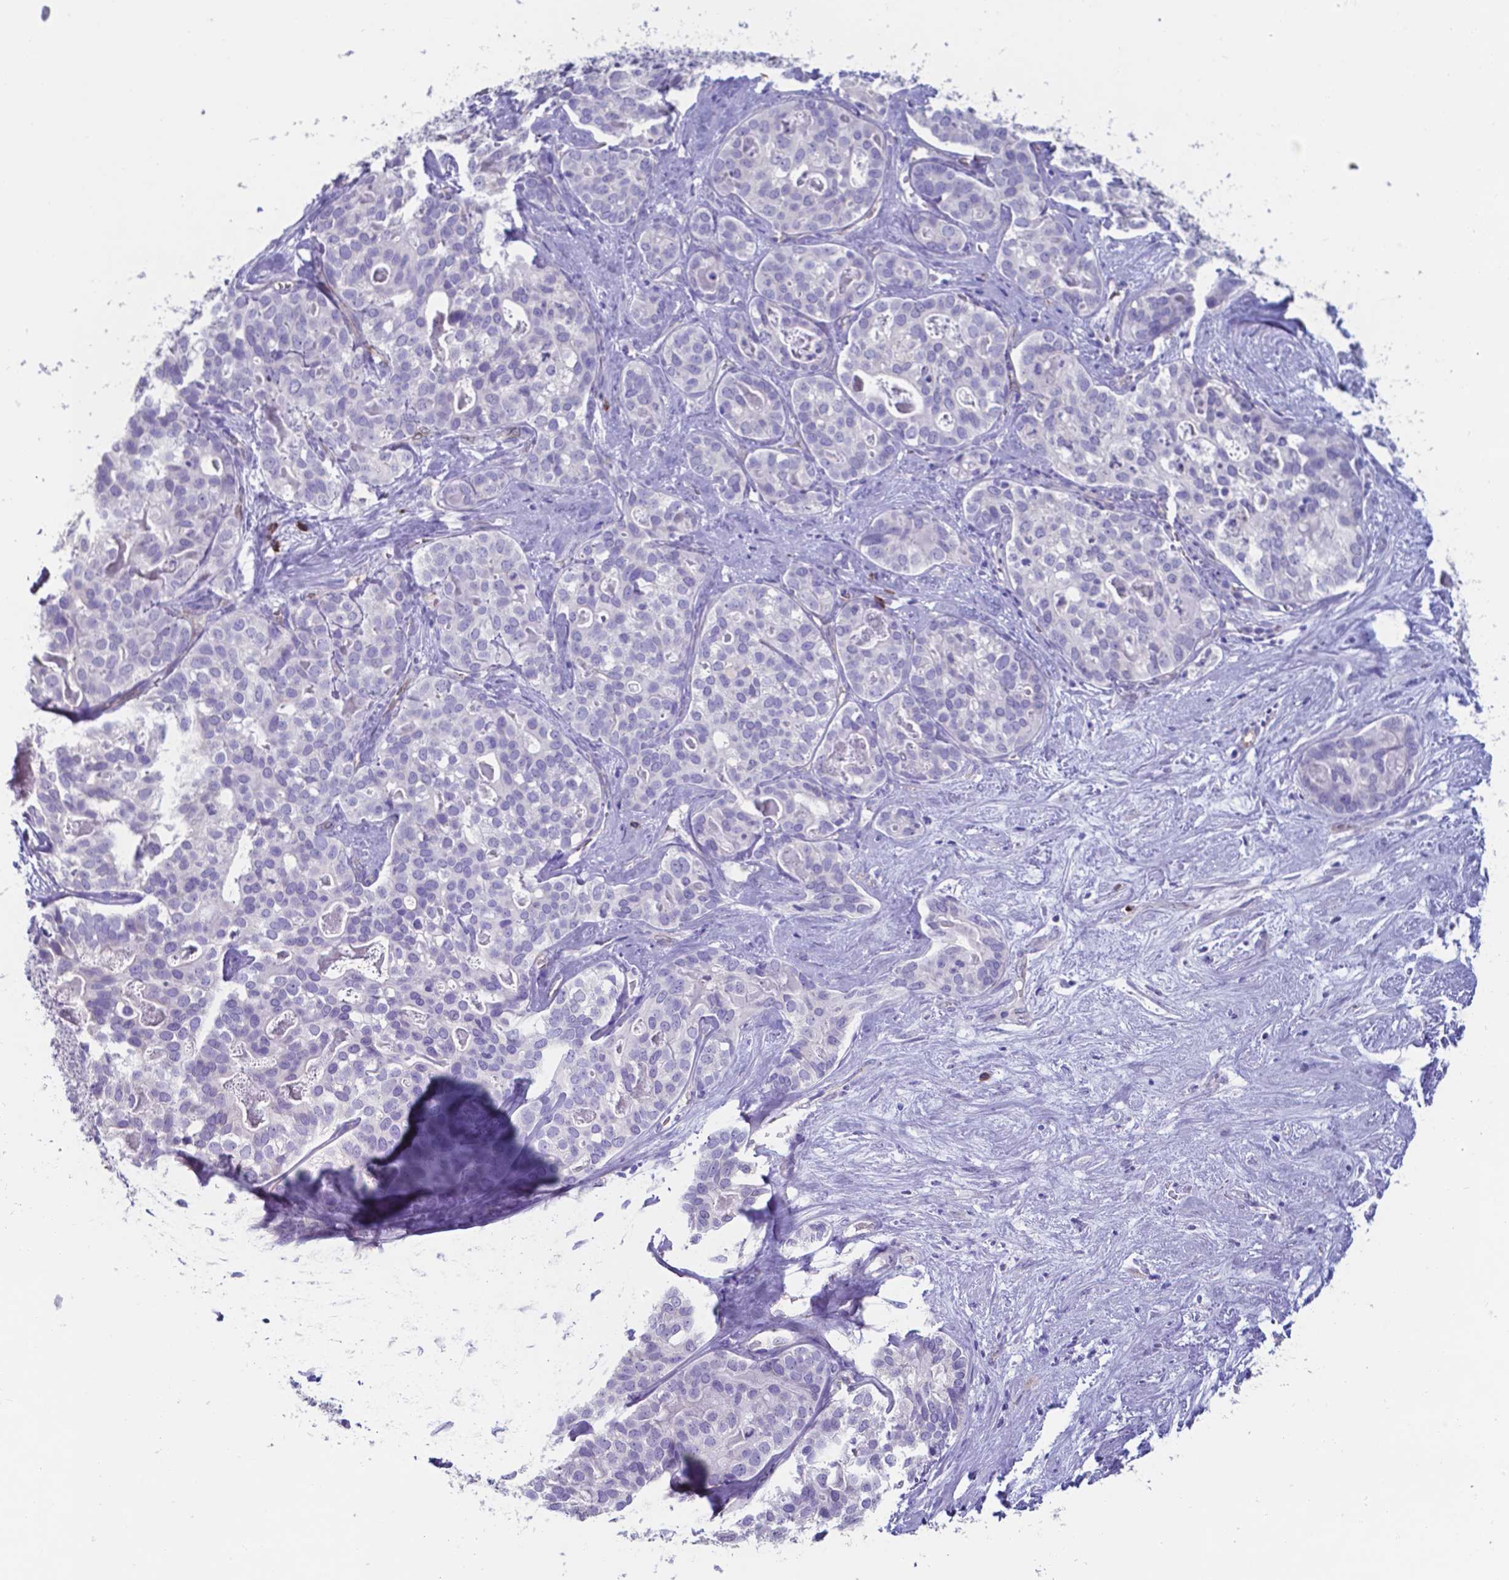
{"staining": {"intensity": "negative", "quantity": "none", "location": "none"}, "tissue": "liver cancer", "cell_type": "Tumor cells", "image_type": "cancer", "snomed": [{"axis": "morphology", "description": "Cholangiocarcinoma"}, {"axis": "topography", "description": "Liver"}], "caption": "DAB immunohistochemical staining of liver cancer exhibits no significant expression in tumor cells.", "gene": "UBE2J1", "patient": {"sex": "male", "age": 56}}